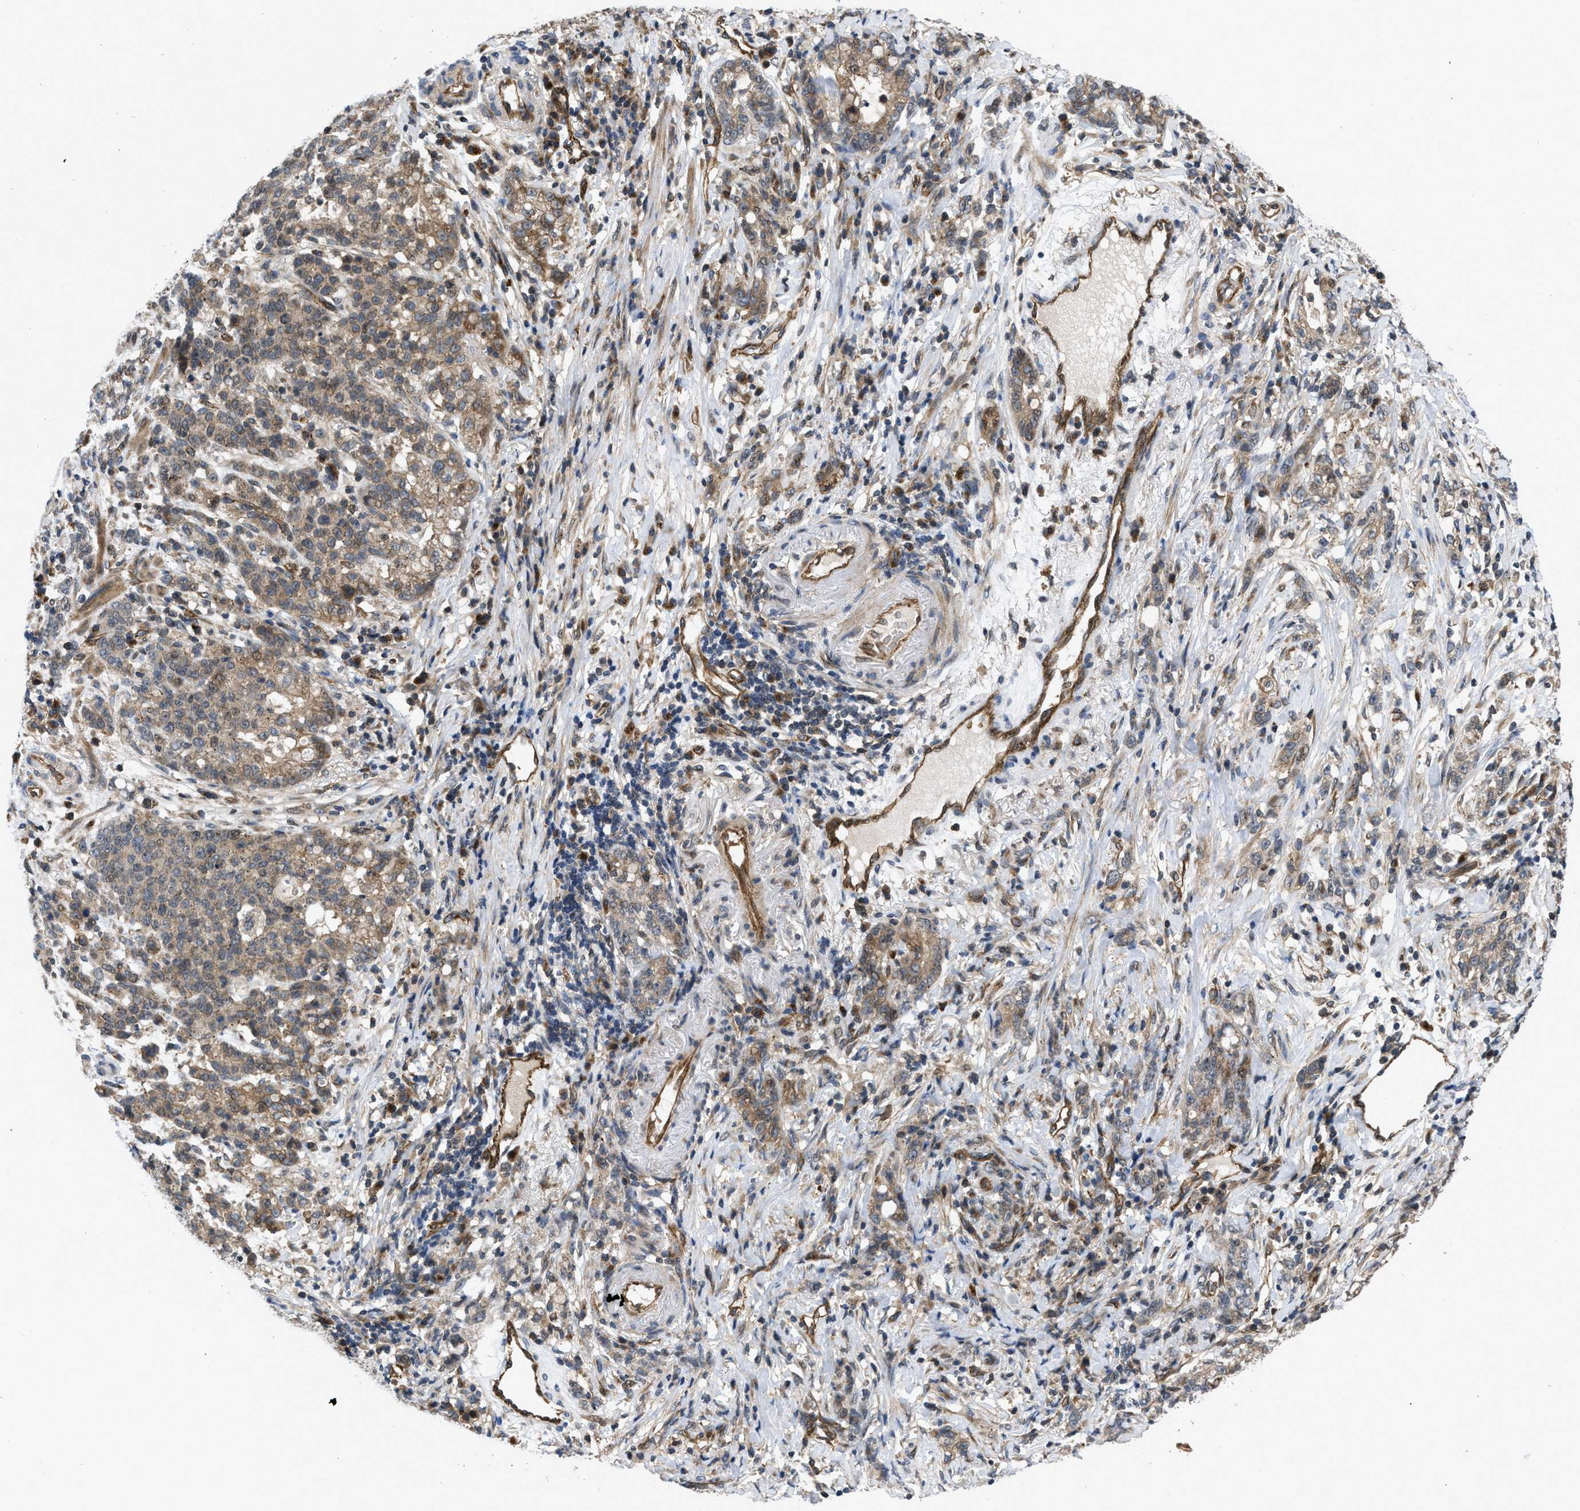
{"staining": {"intensity": "moderate", "quantity": ">75%", "location": "cytoplasmic/membranous"}, "tissue": "stomach cancer", "cell_type": "Tumor cells", "image_type": "cancer", "snomed": [{"axis": "morphology", "description": "Adenocarcinoma, NOS"}, {"axis": "topography", "description": "Stomach, lower"}], "caption": "The immunohistochemical stain labels moderate cytoplasmic/membranous positivity in tumor cells of stomach adenocarcinoma tissue. (IHC, brightfield microscopy, high magnification).", "gene": "GPATCH2L", "patient": {"sex": "male", "age": 88}}